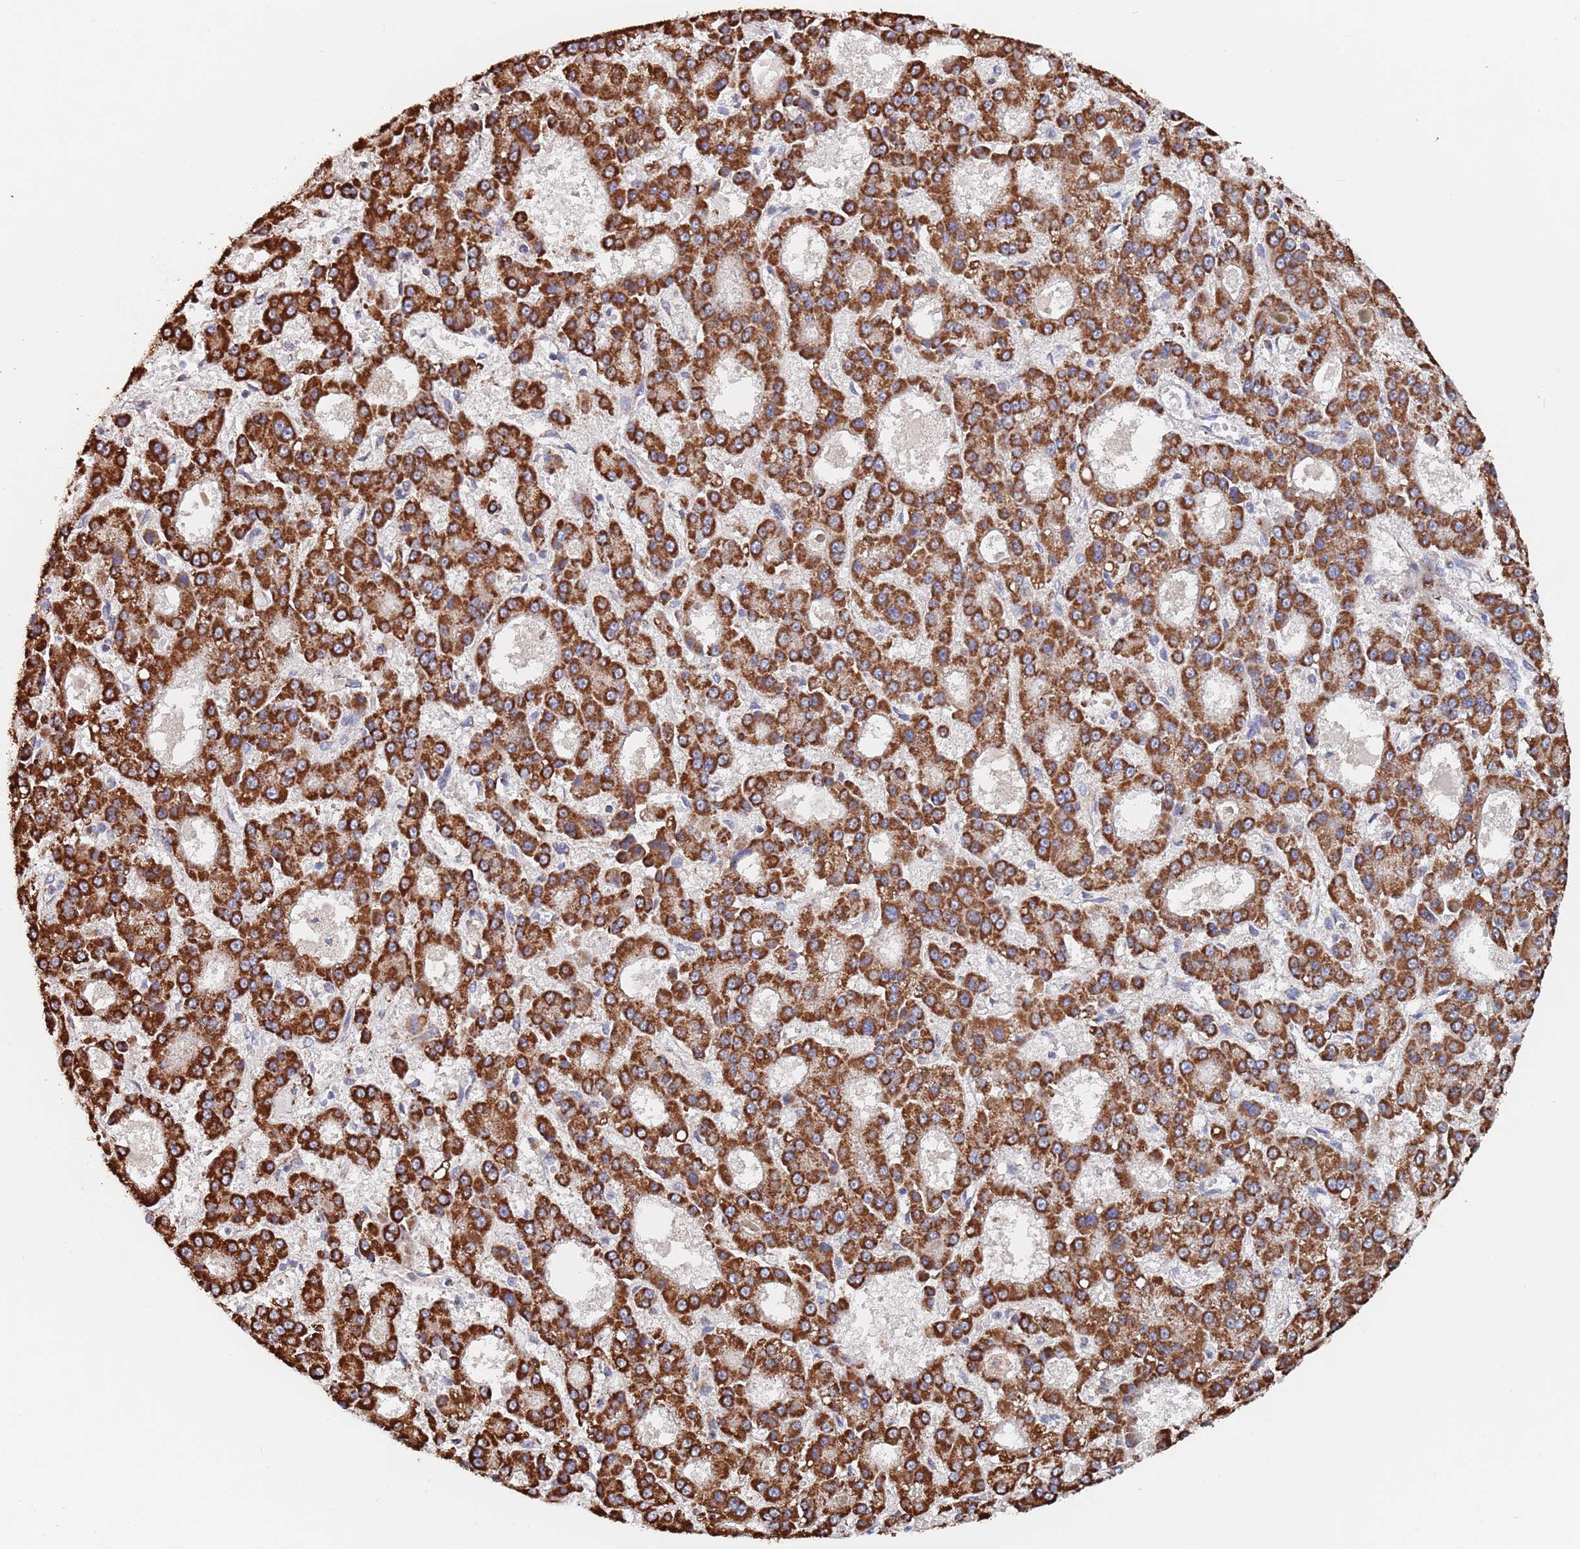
{"staining": {"intensity": "strong", "quantity": ">75%", "location": "cytoplasmic/membranous"}, "tissue": "liver cancer", "cell_type": "Tumor cells", "image_type": "cancer", "snomed": [{"axis": "morphology", "description": "Carcinoma, Hepatocellular, NOS"}, {"axis": "topography", "description": "Liver"}], "caption": "Immunohistochemical staining of liver cancer (hepatocellular carcinoma) exhibits strong cytoplasmic/membranous protein staining in approximately >75% of tumor cells. (Stains: DAB in brown, nuclei in blue, Microscopy: brightfield microscopy at high magnification).", "gene": "PGP", "patient": {"sex": "male", "age": 70}}